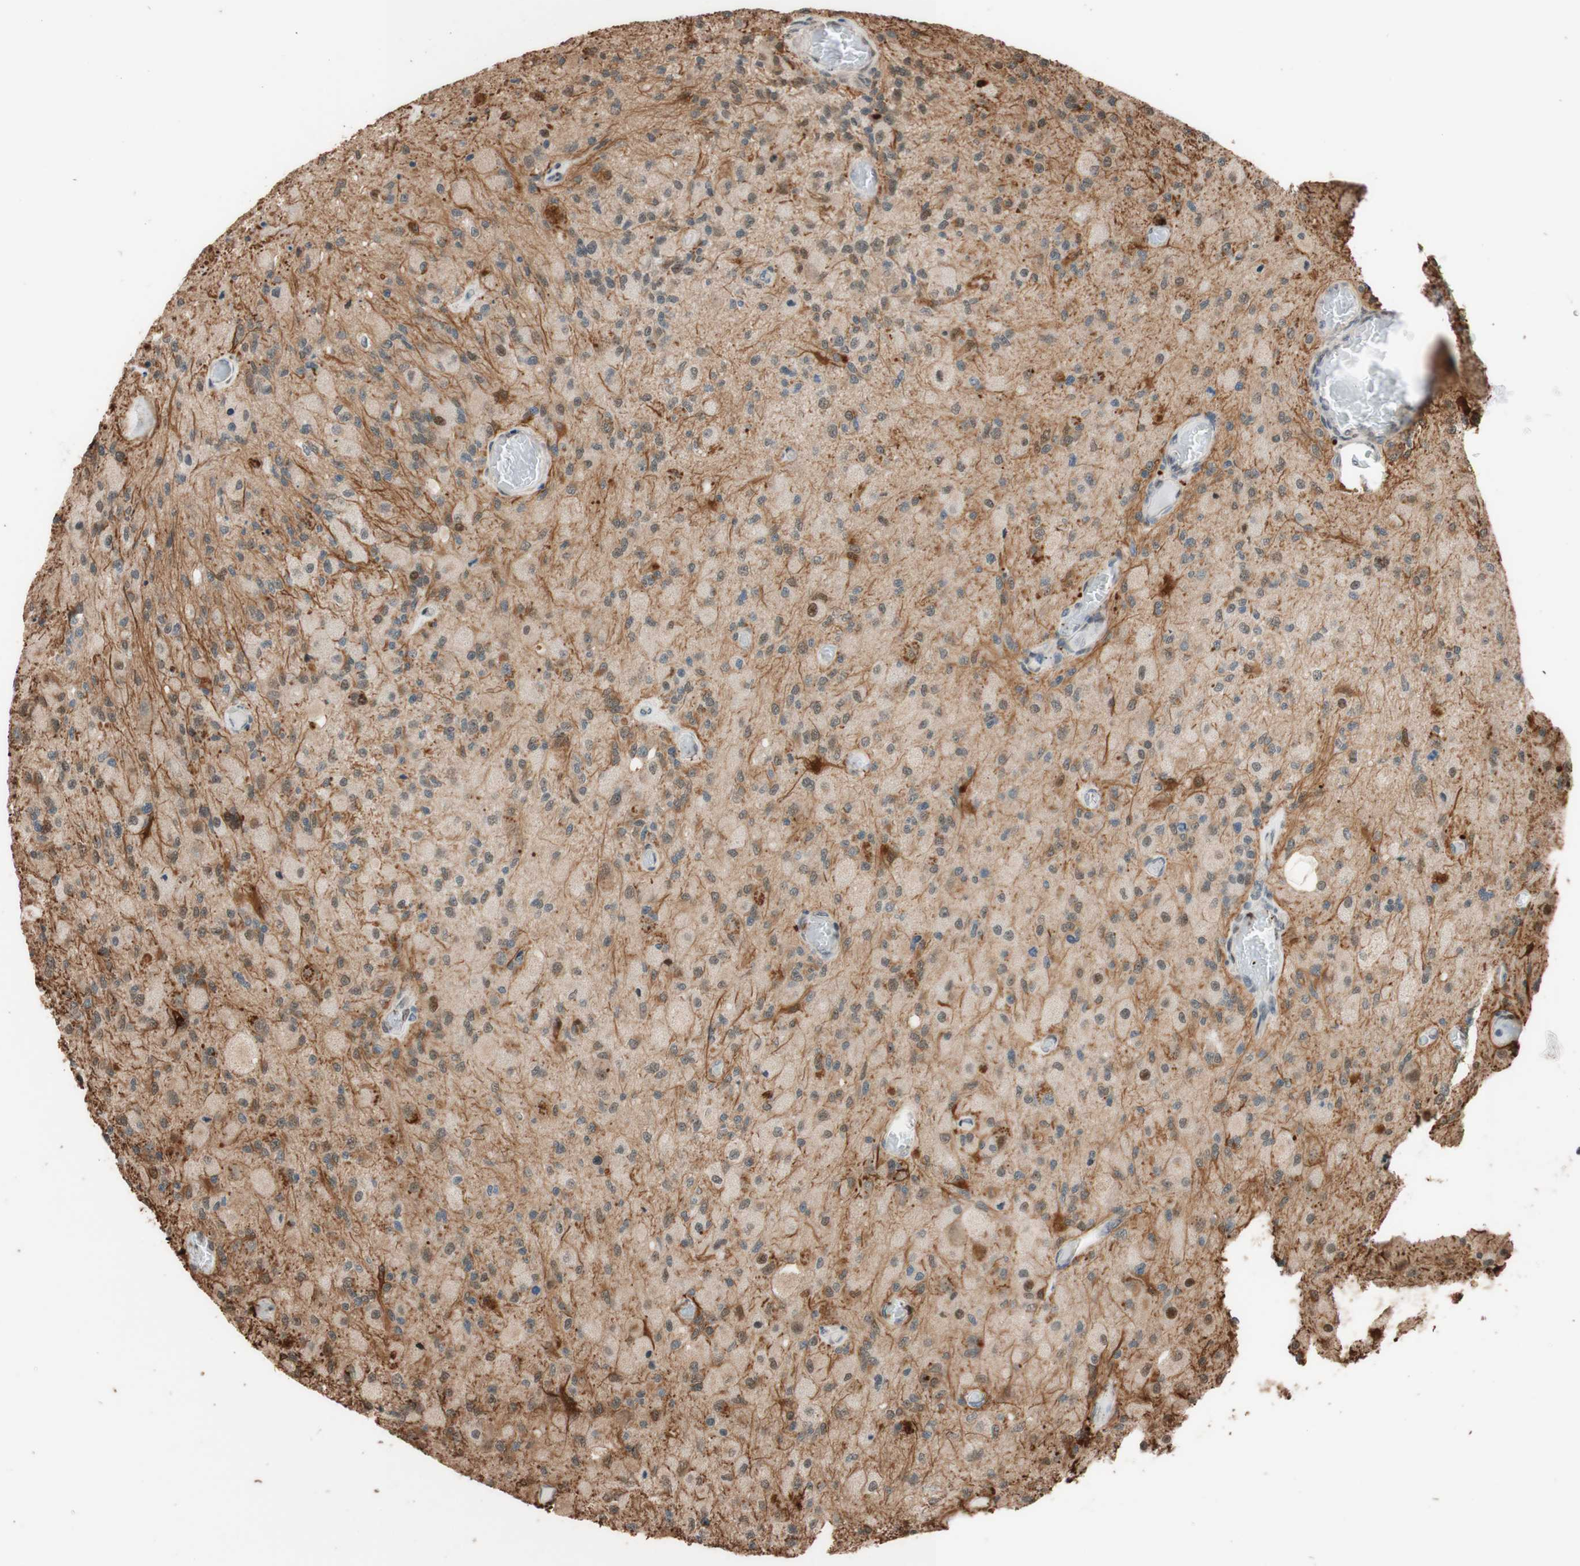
{"staining": {"intensity": "negative", "quantity": "none", "location": "none"}, "tissue": "glioma", "cell_type": "Tumor cells", "image_type": "cancer", "snomed": [{"axis": "morphology", "description": "Normal tissue, NOS"}, {"axis": "morphology", "description": "Glioma, malignant, High grade"}, {"axis": "topography", "description": "Cerebral cortex"}], "caption": "Glioma was stained to show a protein in brown. There is no significant positivity in tumor cells.", "gene": "CCNC", "patient": {"sex": "male", "age": 77}}